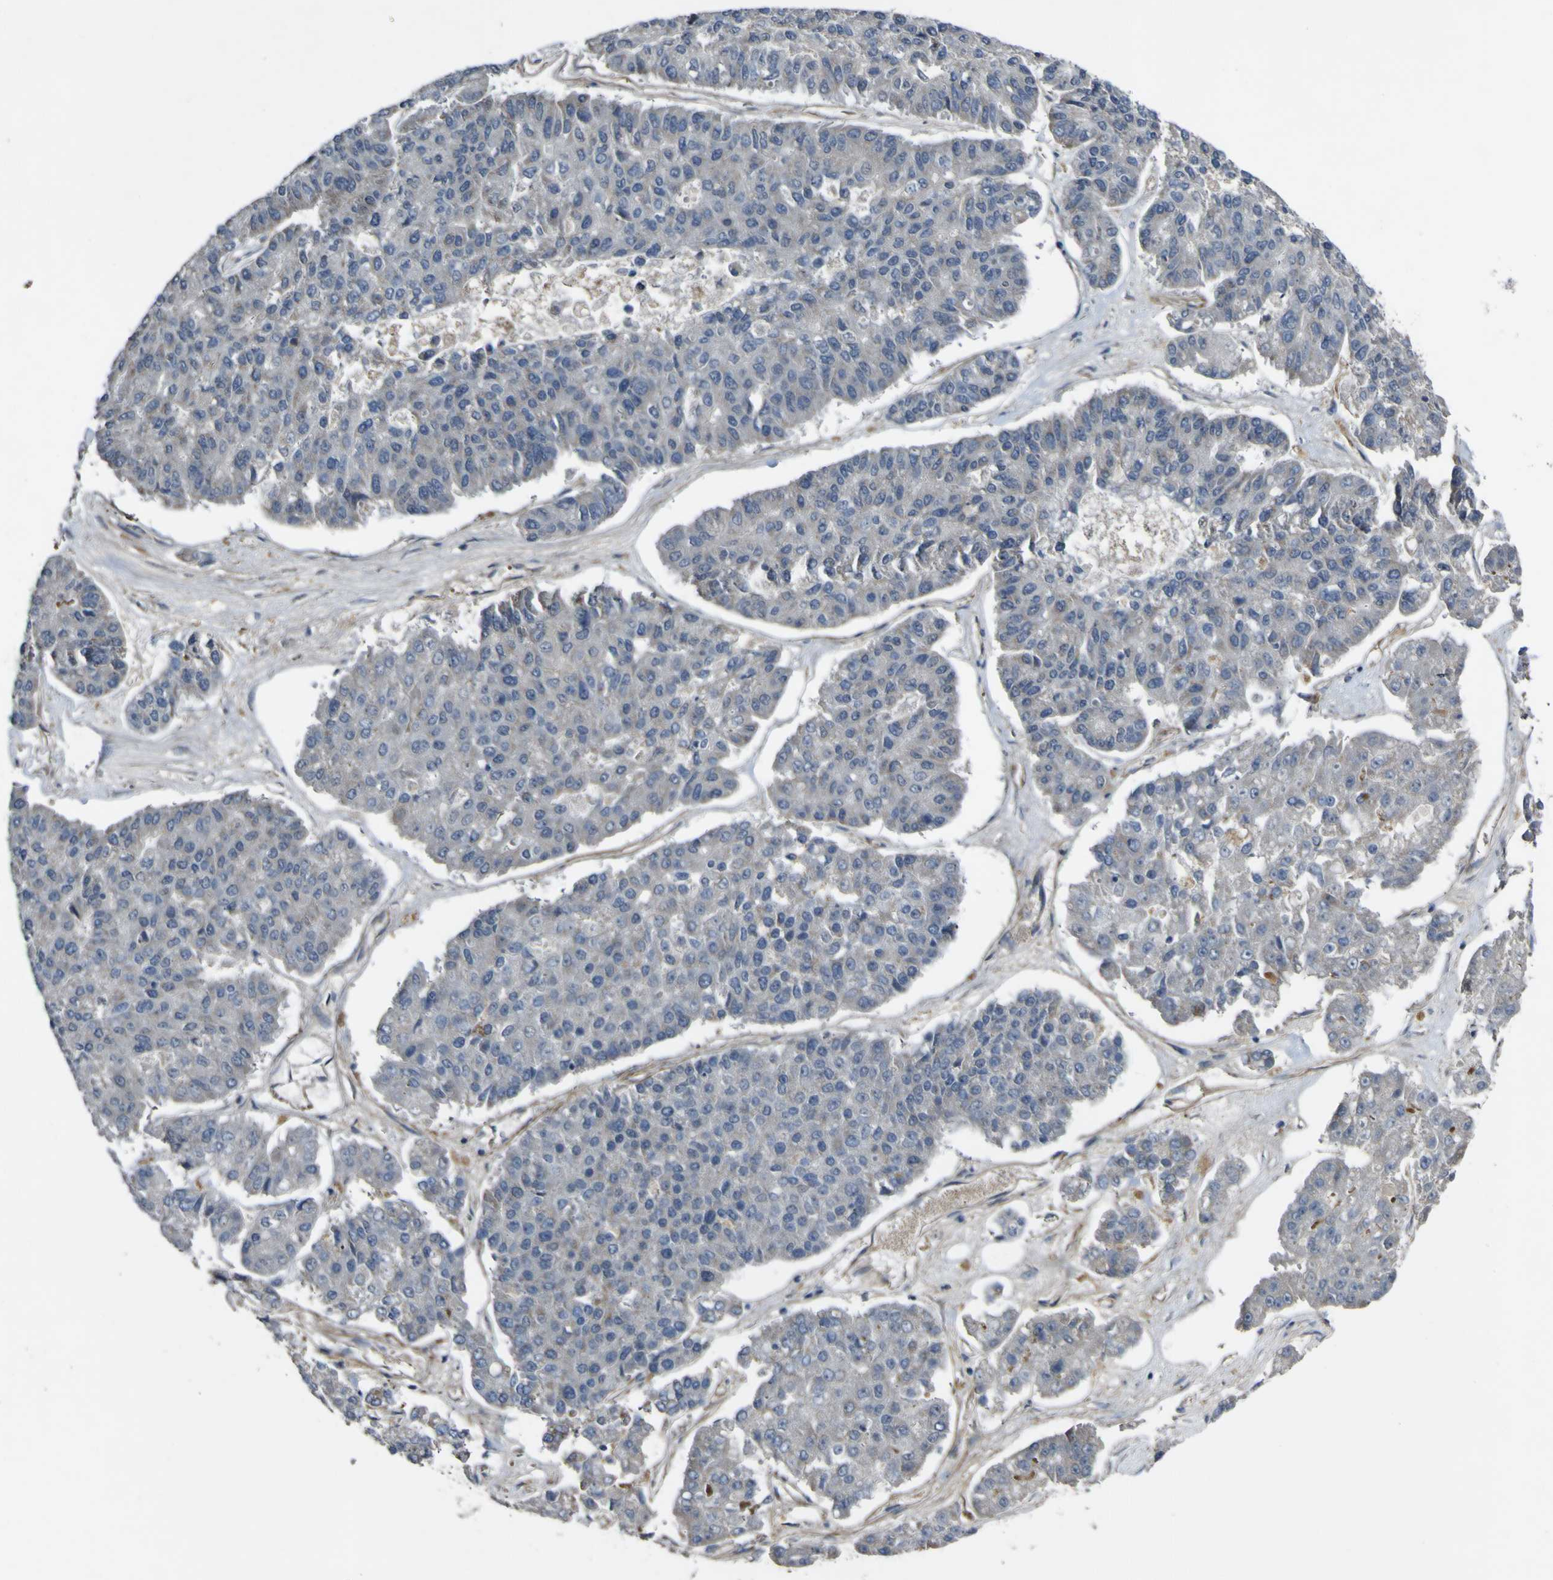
{"staining": {"intensity": "negative", "quantity": "none", "location": "none"}, "tissue": "pancreatic cancer", "cell_type": "Tumor cells", "image_type": "cancer", "snomed": [{"axis": "morphology", "description": "Adenocarcinoma, NOS"}, {"axis": "topography", "description": "Pancreas"}], "caption": "Immunohistochemistry (IHC) of pancreatic cancer exhibits no positivity in tumor cells.", "gene": "GPLD1", "patient": {"sex": "male", "age": 50}}